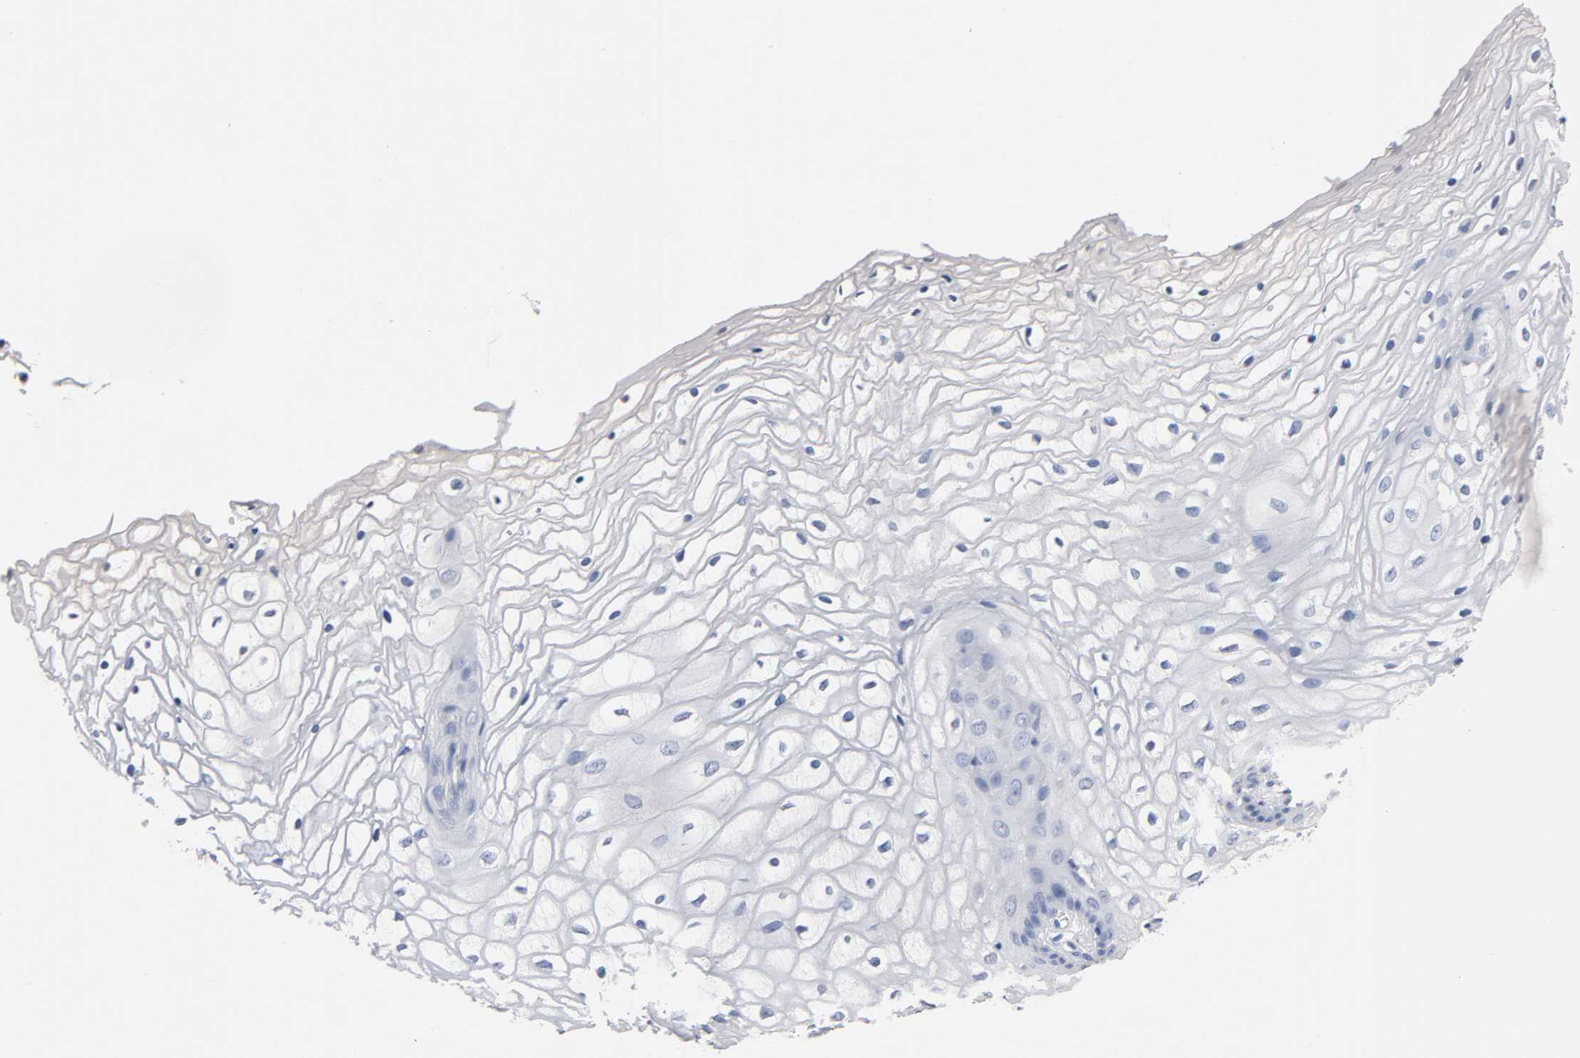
{"staining": {"intensity": "negative", "quantity": "none", "location": "none"}, "tissue": "vagina", "cell_type": "Squamous epithelial cells", "image_type": "normal", "snomed": [{"axis": "morphology", "description": "Normal tissue, NOS"}, {"axis": "topography", "description": "Vagina"}], "caption": "Immunohistochemical staining of normal vagina reveals no significant positivity in squamous epithelial cells. (DAB immunohistochemistry, high magnification).", "gene": "ZCCHC13", "patient": {"sex": "female", "age": 34}}